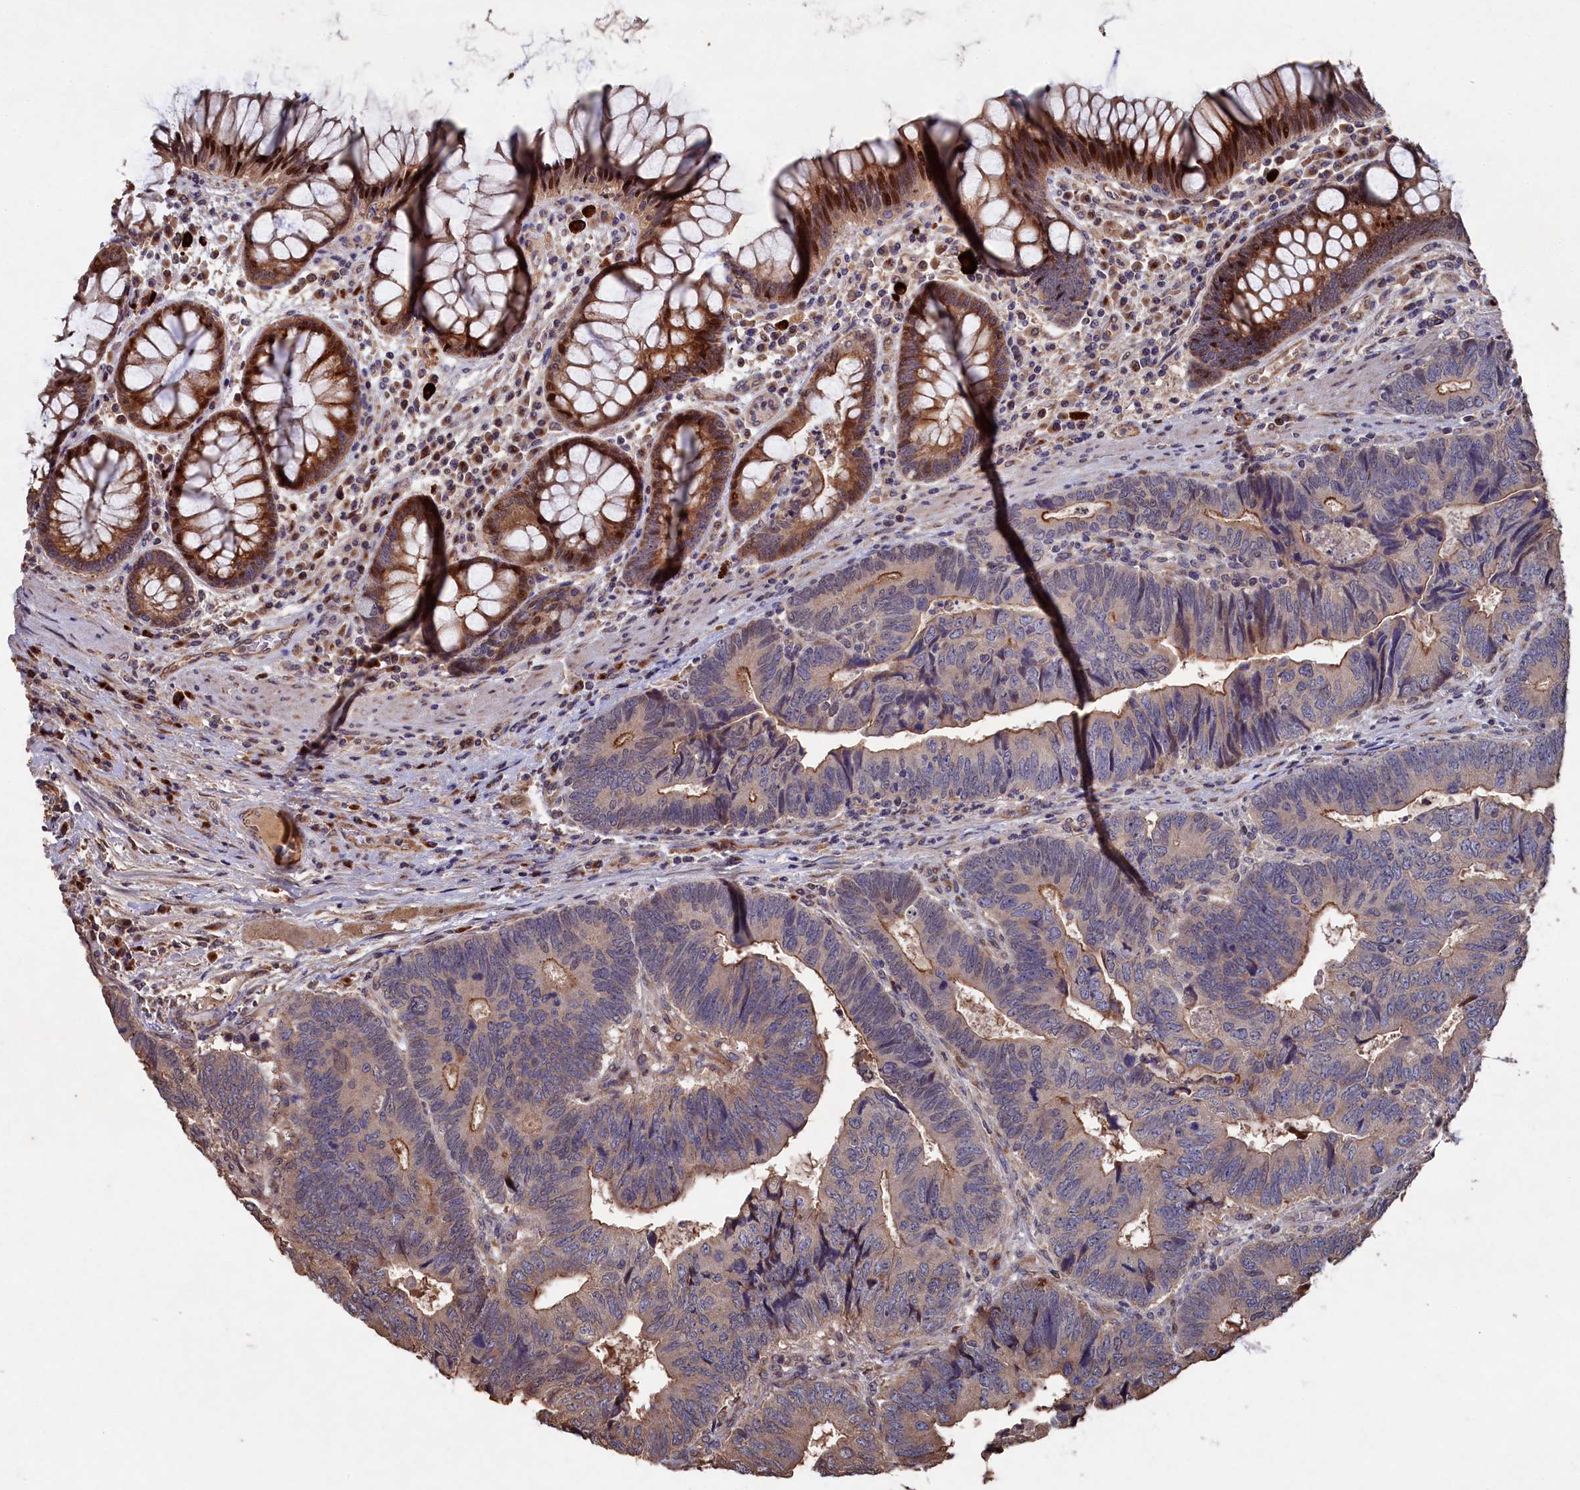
{"staining": {"intensity": "weak", "quantity": "25%-75%", "location": "cytoplasmic/membranous"}, "tissue": "colorectal cancer", "cell_type": "Tumor cells", "image_type": "cancer", "snomed": [{"axis": "morphology", "description": "Adenocarcinoma, NOS"}, {"axis": "topography", "description": "Colon"}], "caption": "Brown immunohistochemical staining in adenocarcinoma (colorectal) demonstrates weak cytoplasmic/membranous positivity in approximately 25%-75% of tumor cells.", "gene": "NAA60", "patient": {"sex": "female", "age": 67}}